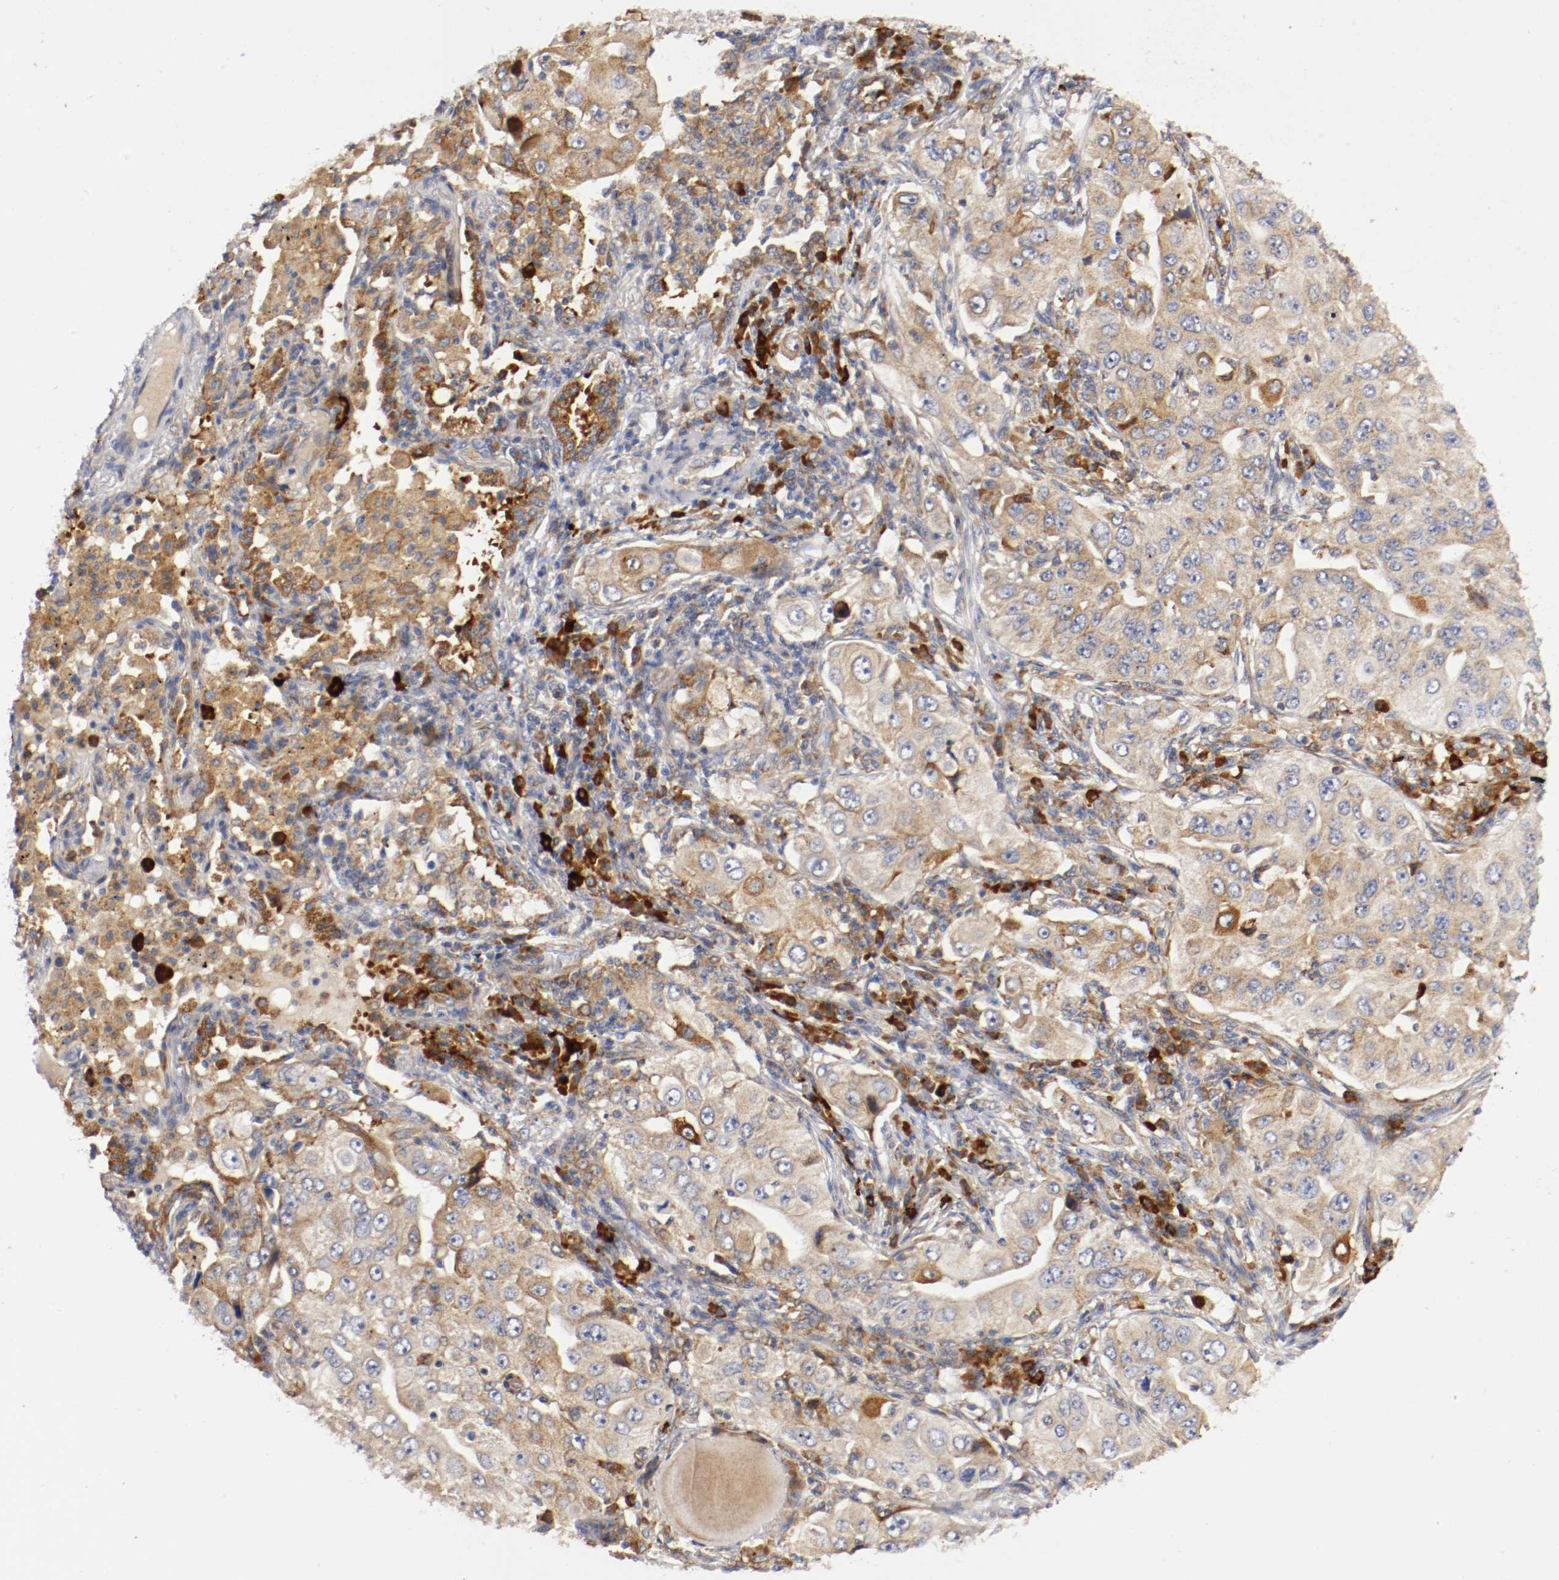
{"staining": {"intensity": "moderate", "quantity": "25%-75%", "location": "cytoplasmic/membranous"}, "tissue": "lung cancer", "cell_type": "Tumor cells", "image_type": "cancer", "snomed": [{"axis": "morphology", "description": "Adenocarcinoma, NOS"}, {"axis": "topography", "description": "Lung"}], "caption": "Immunohistochemistry (DAB) staining of human lung cancer shows moderate cytoplasmic/membranous protein positivity in approximately 25%-75% of tumor cells.", "gene": "TRAF2", "patient": {"sex": "male", "age": 84}}